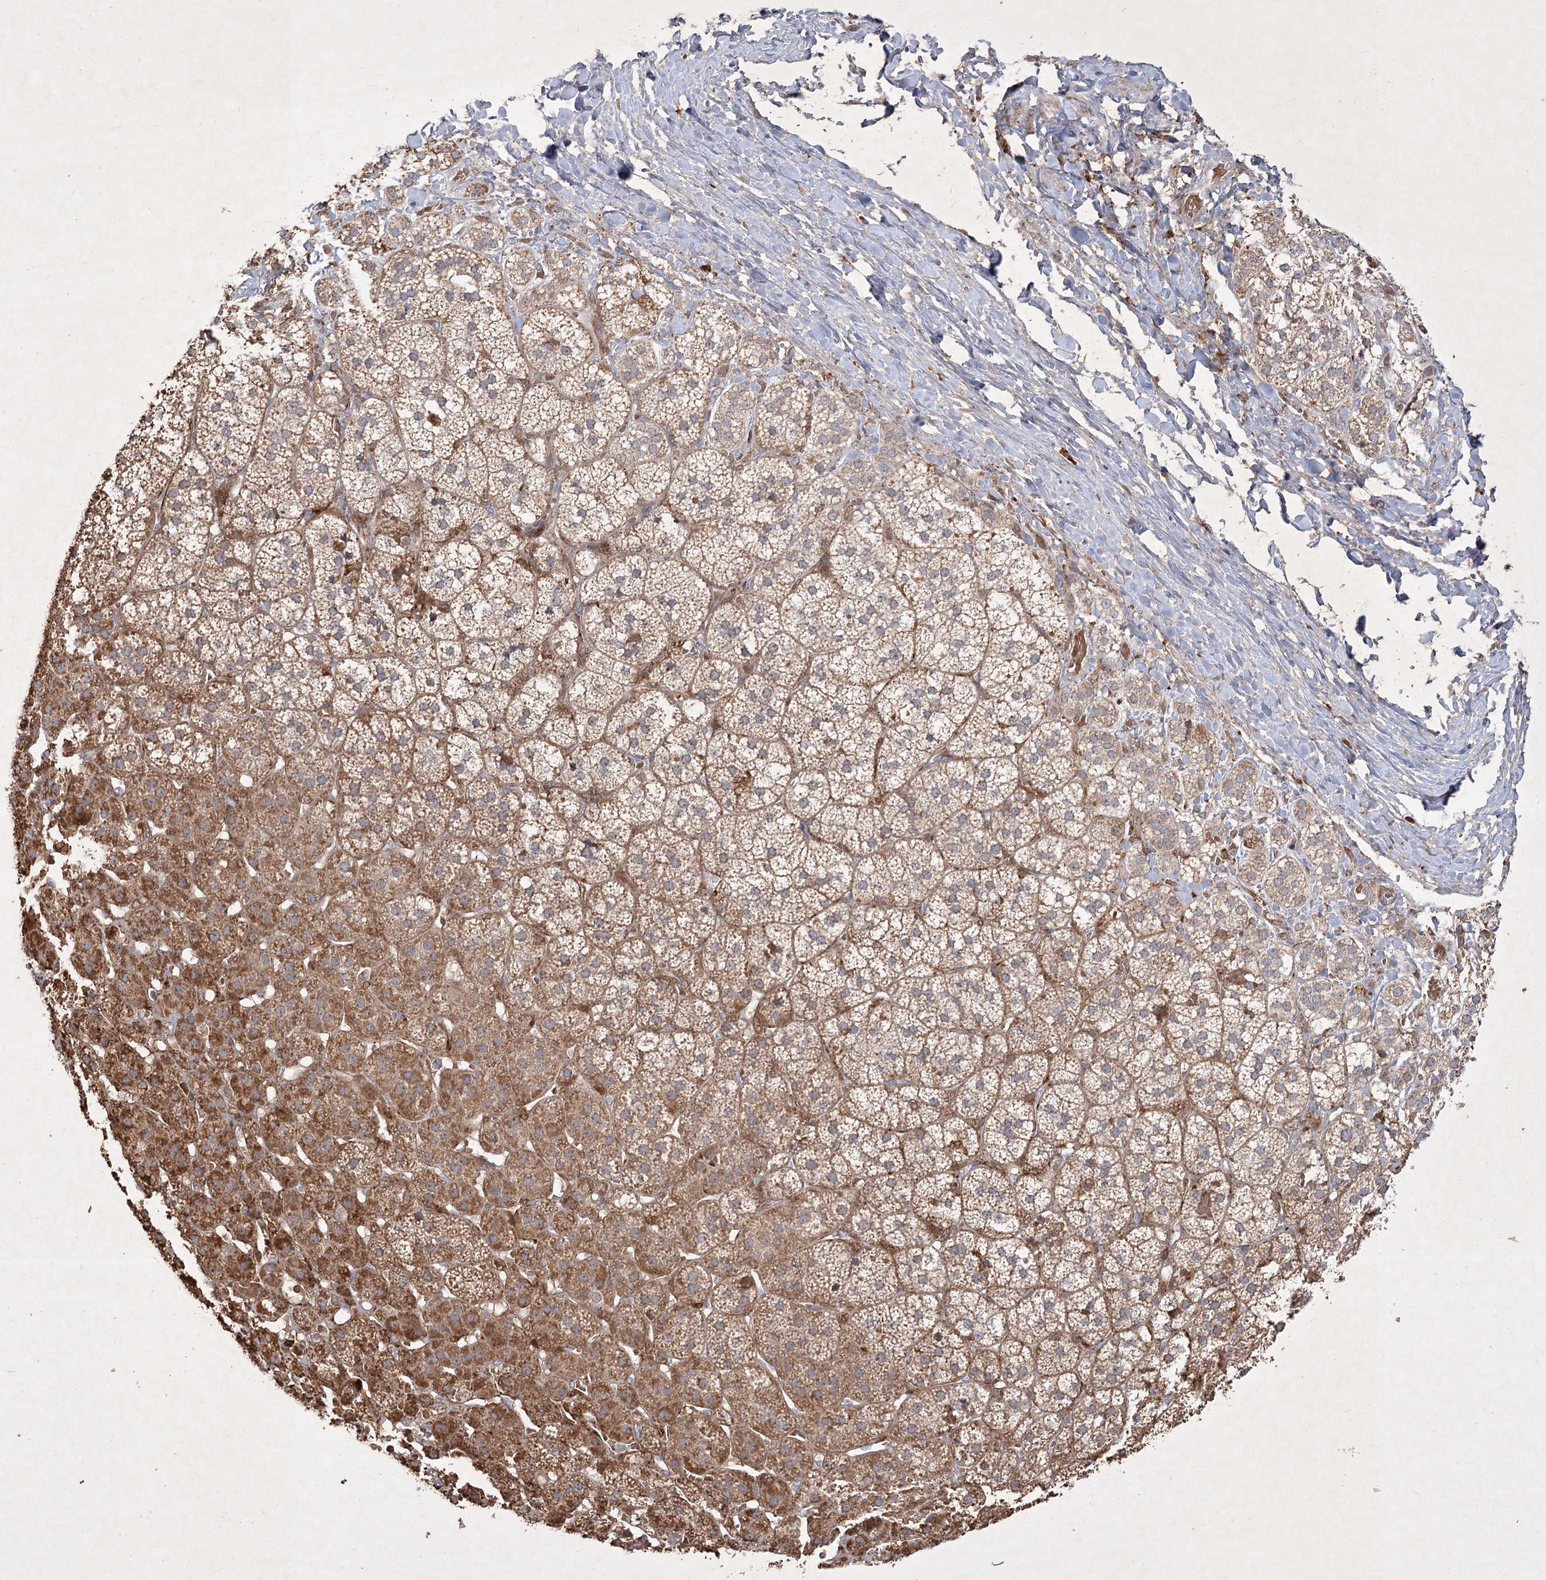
{"staining": {"intensity": "moderate", "quantity": ">75%", "location": "cytoplasmic/membranous"}, "tissue": "adrenal gland", "cell_type": "Glandular cells", "image_type": "normal", "snomed": [{"axis": "morphology", "description": "Normal tissue, NOS"}, {"axis": "topography", "description": "Adrenal gland"}], "caption": "Immunohistochemical staining of unremarkable adrenal gland exhibits medium levels of moderate cytoplasmic/membranous staining in approximately >75% of glandular cells.", "gene": "KBTBD4", "patient": {"sex": "female", "age": 44}}